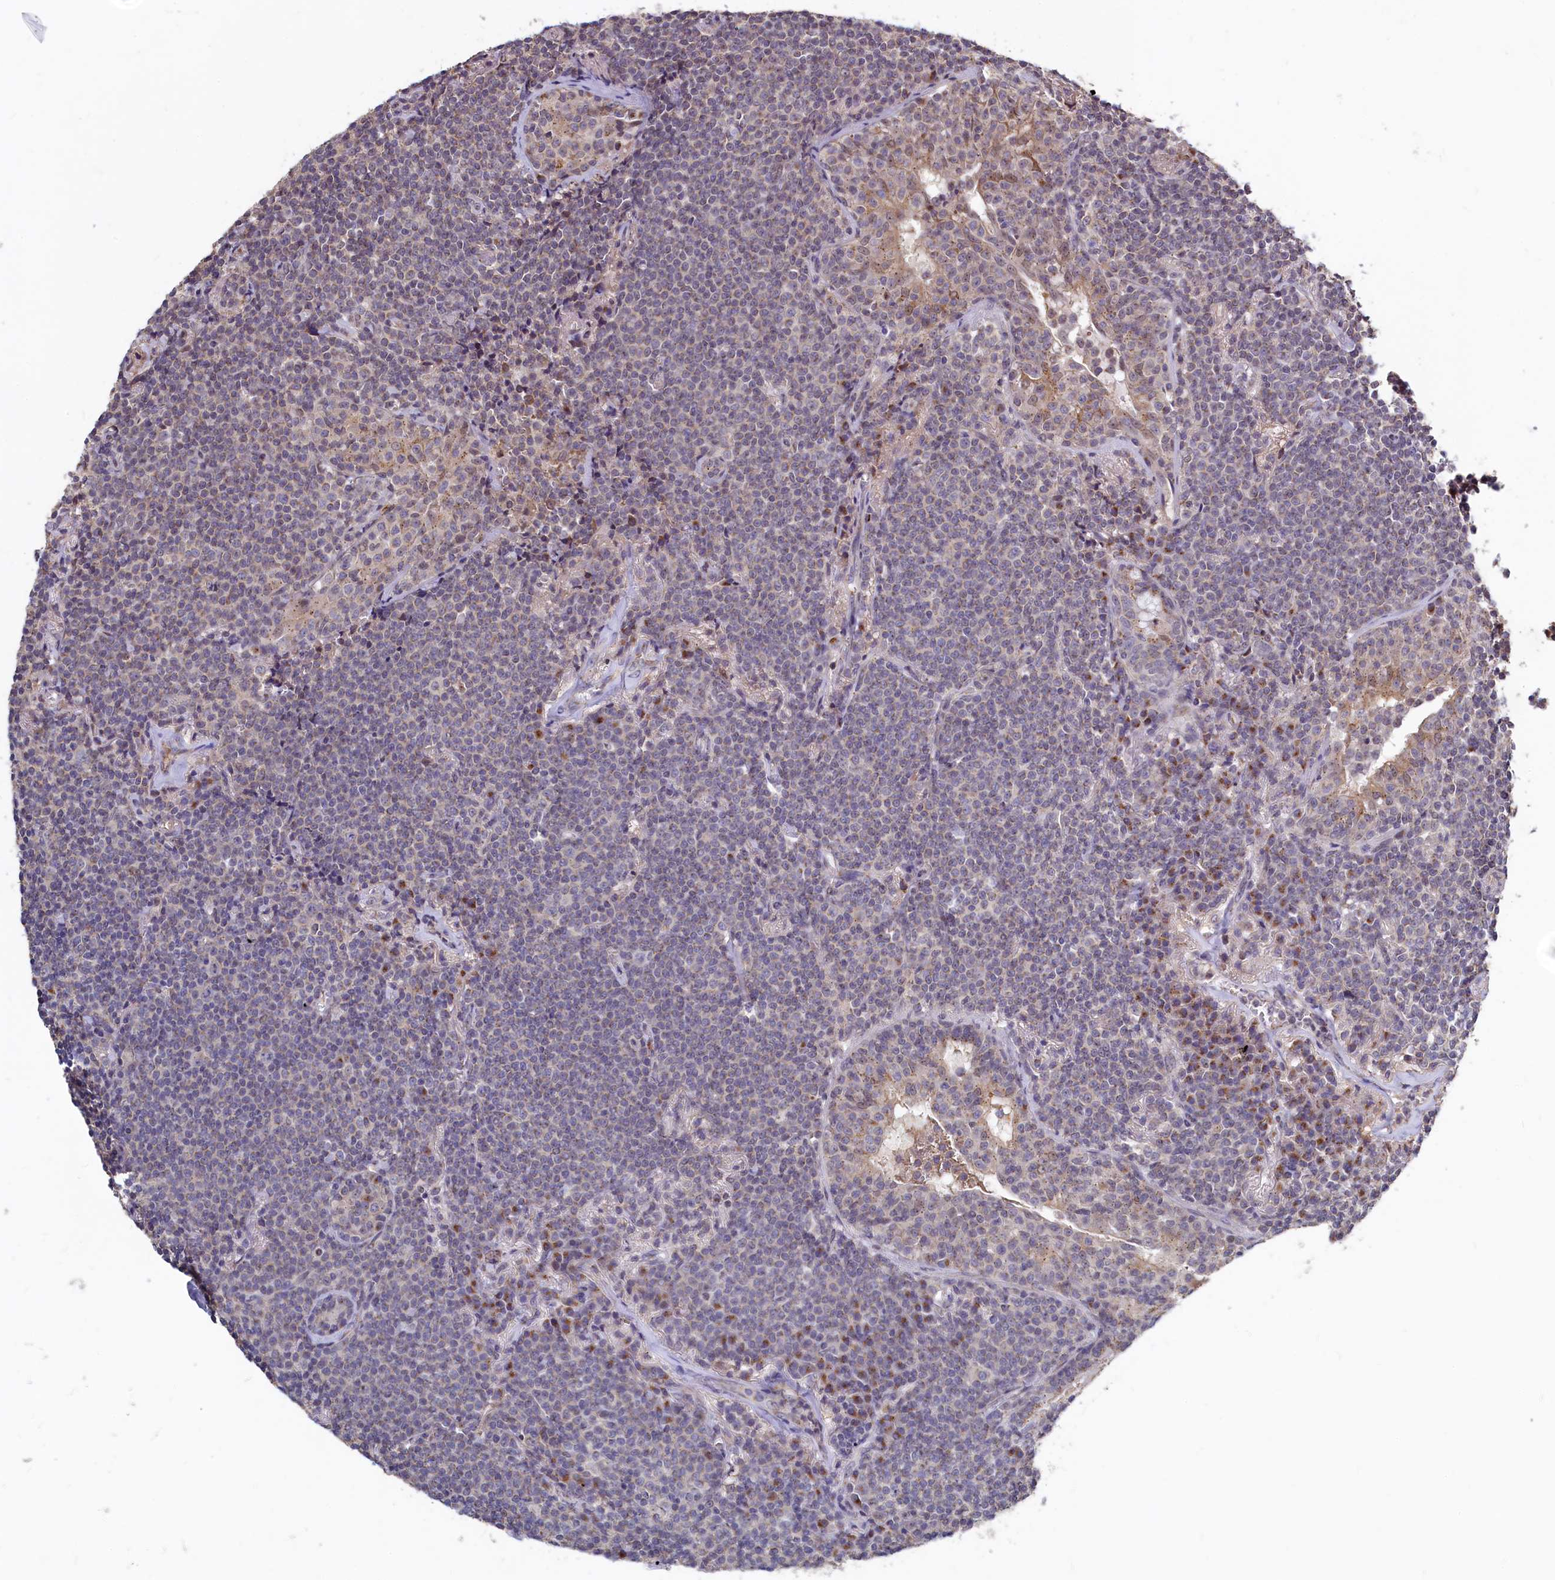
{"staining": {"intensity": "weak", "quantity": "<25%", "location": "cytoplasmic/membranous"}, "tissue": "lymphoma", "cell_type": "Tumor cells", "image_type": "cancer", "snomed": [{"axis": "morphology", "description": "Malignant lymphoma, non-Hodgkin's type, Low grade"}, {"axis": "topography", "description": "Lung"}], "caption": "IHC micrograph of human lymphoma stained for a protein (brown), which displays no positivity in tumor cells.", "gene": "SEC24C", "patient": {"sex": "female", "age": 71}}